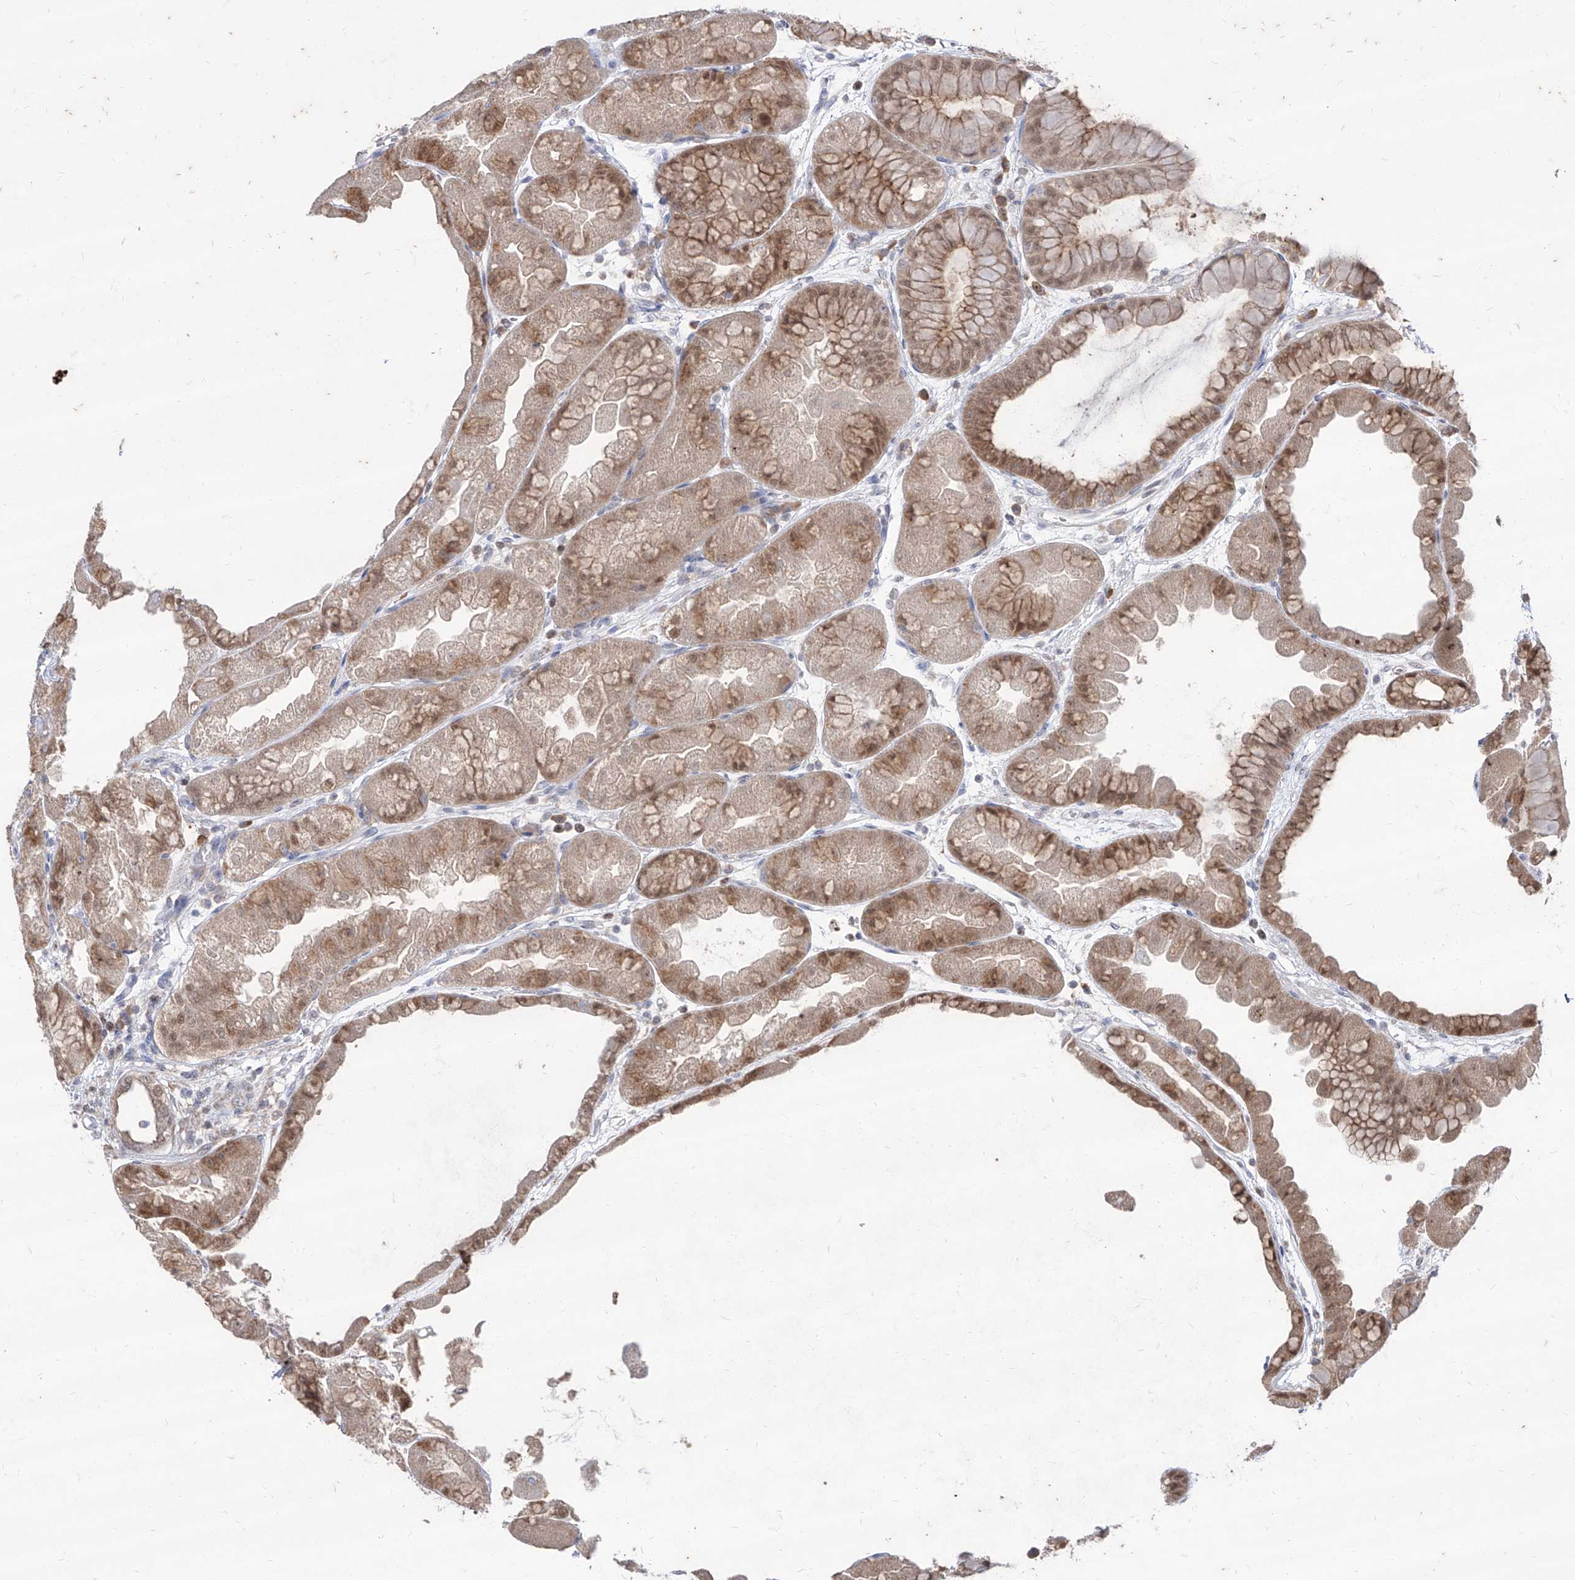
{"staining": {"intensity": "moderate", "quantity": ">75%", "location": "cytoplasmic/membranous,nuclear"}, "tissue": "stomach", "cell_type": "Glandular cells", "image_type": "normal", "snomed": [{"axis": "morphology", "description": "Normal tissue, NOS"}, {"axis": "topography", "description": "Stomach, upper"}], "caption": "Stomach stained with DAB (3,3'-diaminobenzidine) immunohistochemistry (IHC) shows medium levels of moderate cytoplasmic/membranous,nuclear expression in about >75% of glandular cells.", "gene": "BROX", "patient": {"sex": "male", "age": 47}}